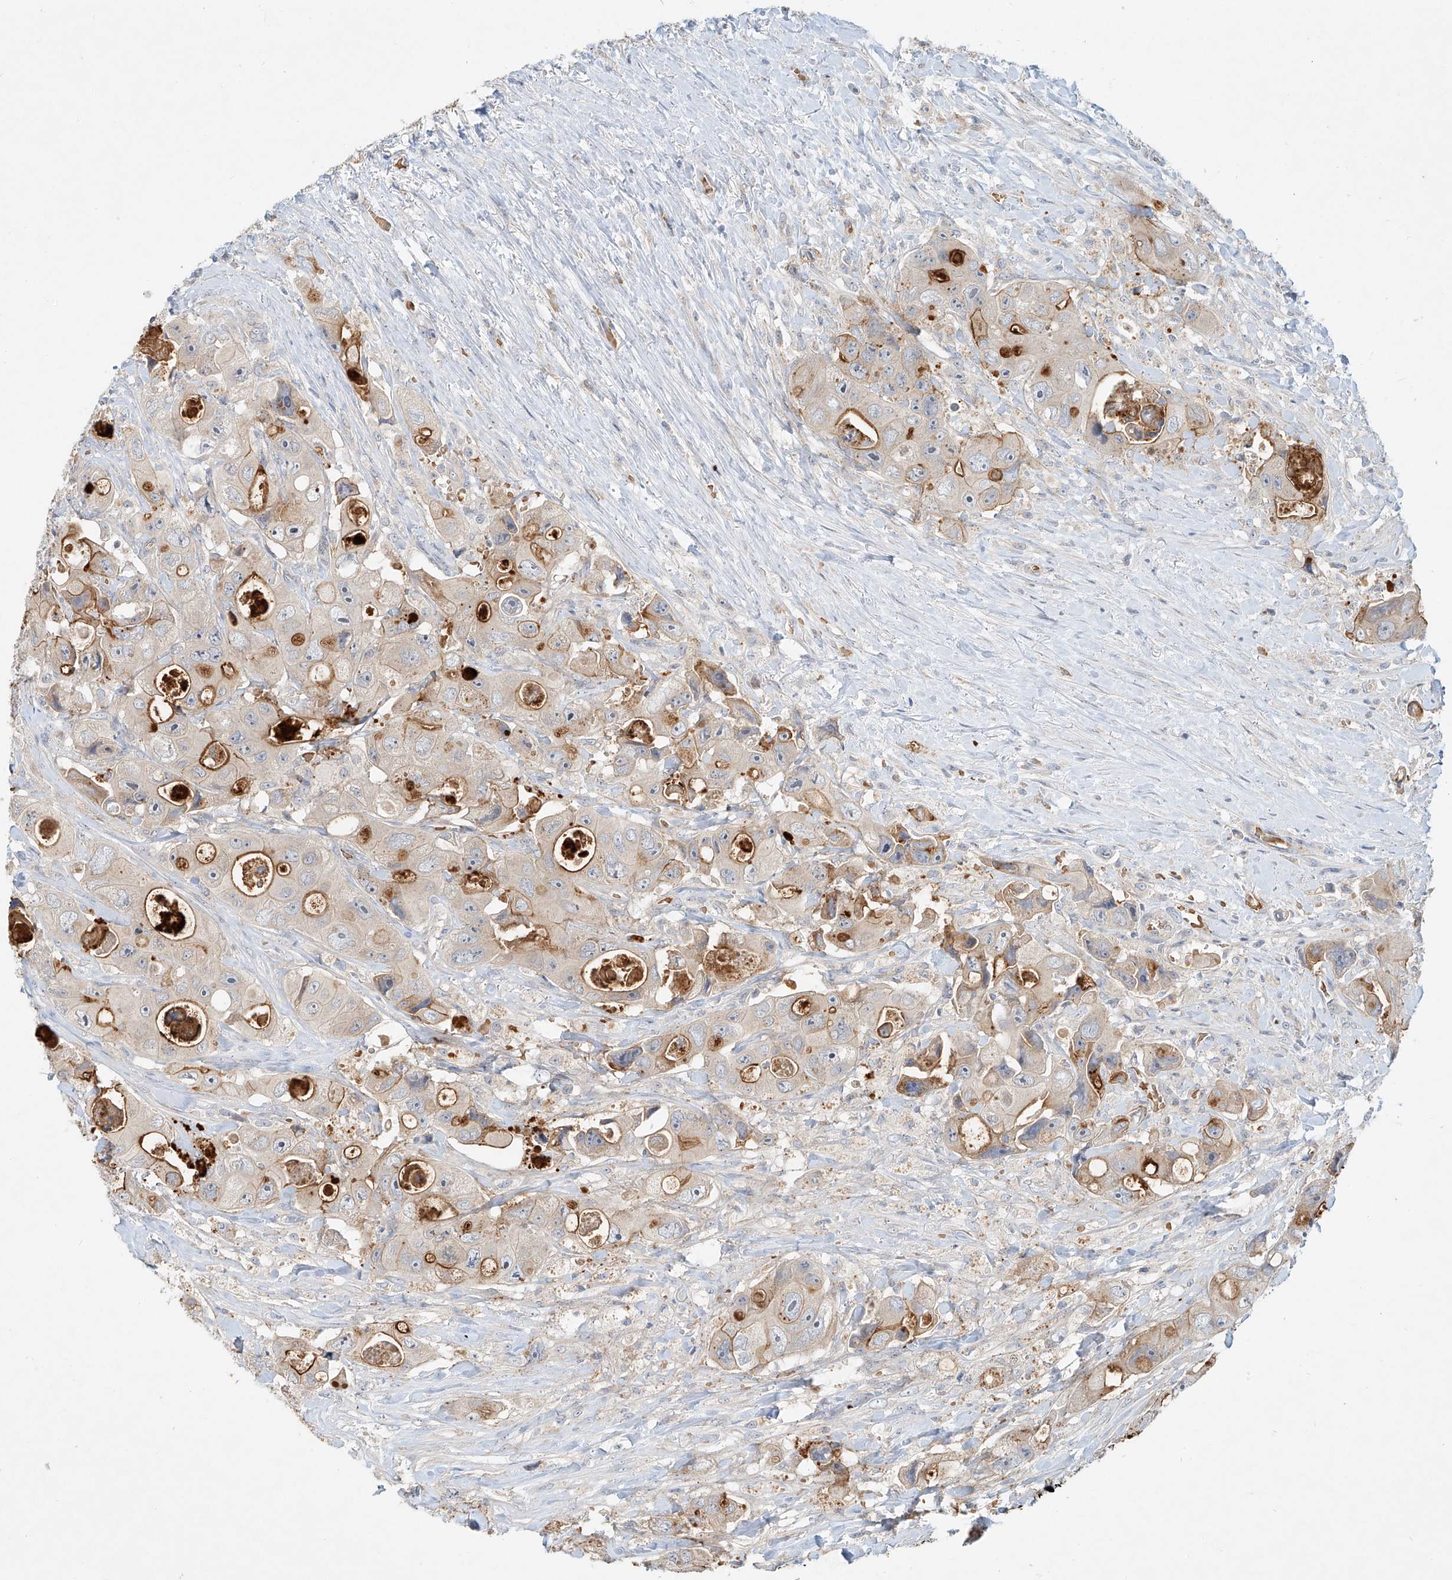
{"staining": {"intensity": "moderate", "quantity": ">75%", "location": "cytoplasmic/membranous"}, "tissue": "colorectal cancer", "cell_type": "Tumor cells", "image_type": "cancer", "snomed": [{"axis": "morphology", "description": "Adenocarcinoma, NOS"}, {"axis": "topography", "description": "Colon"}], "caption": "IHC histopathology image of neoplastic tissue: human colorectal cancer stained using immunohistochemistry (IHC) demonstrates medium levels of moderate protein expression localized specifically in the cytoplasmic/membranous of tumor cells, appearing as a cytoplasmic/membranous brown color.", "gene": "SYTL3", "patient": {"sex": "female", "age": 46}}